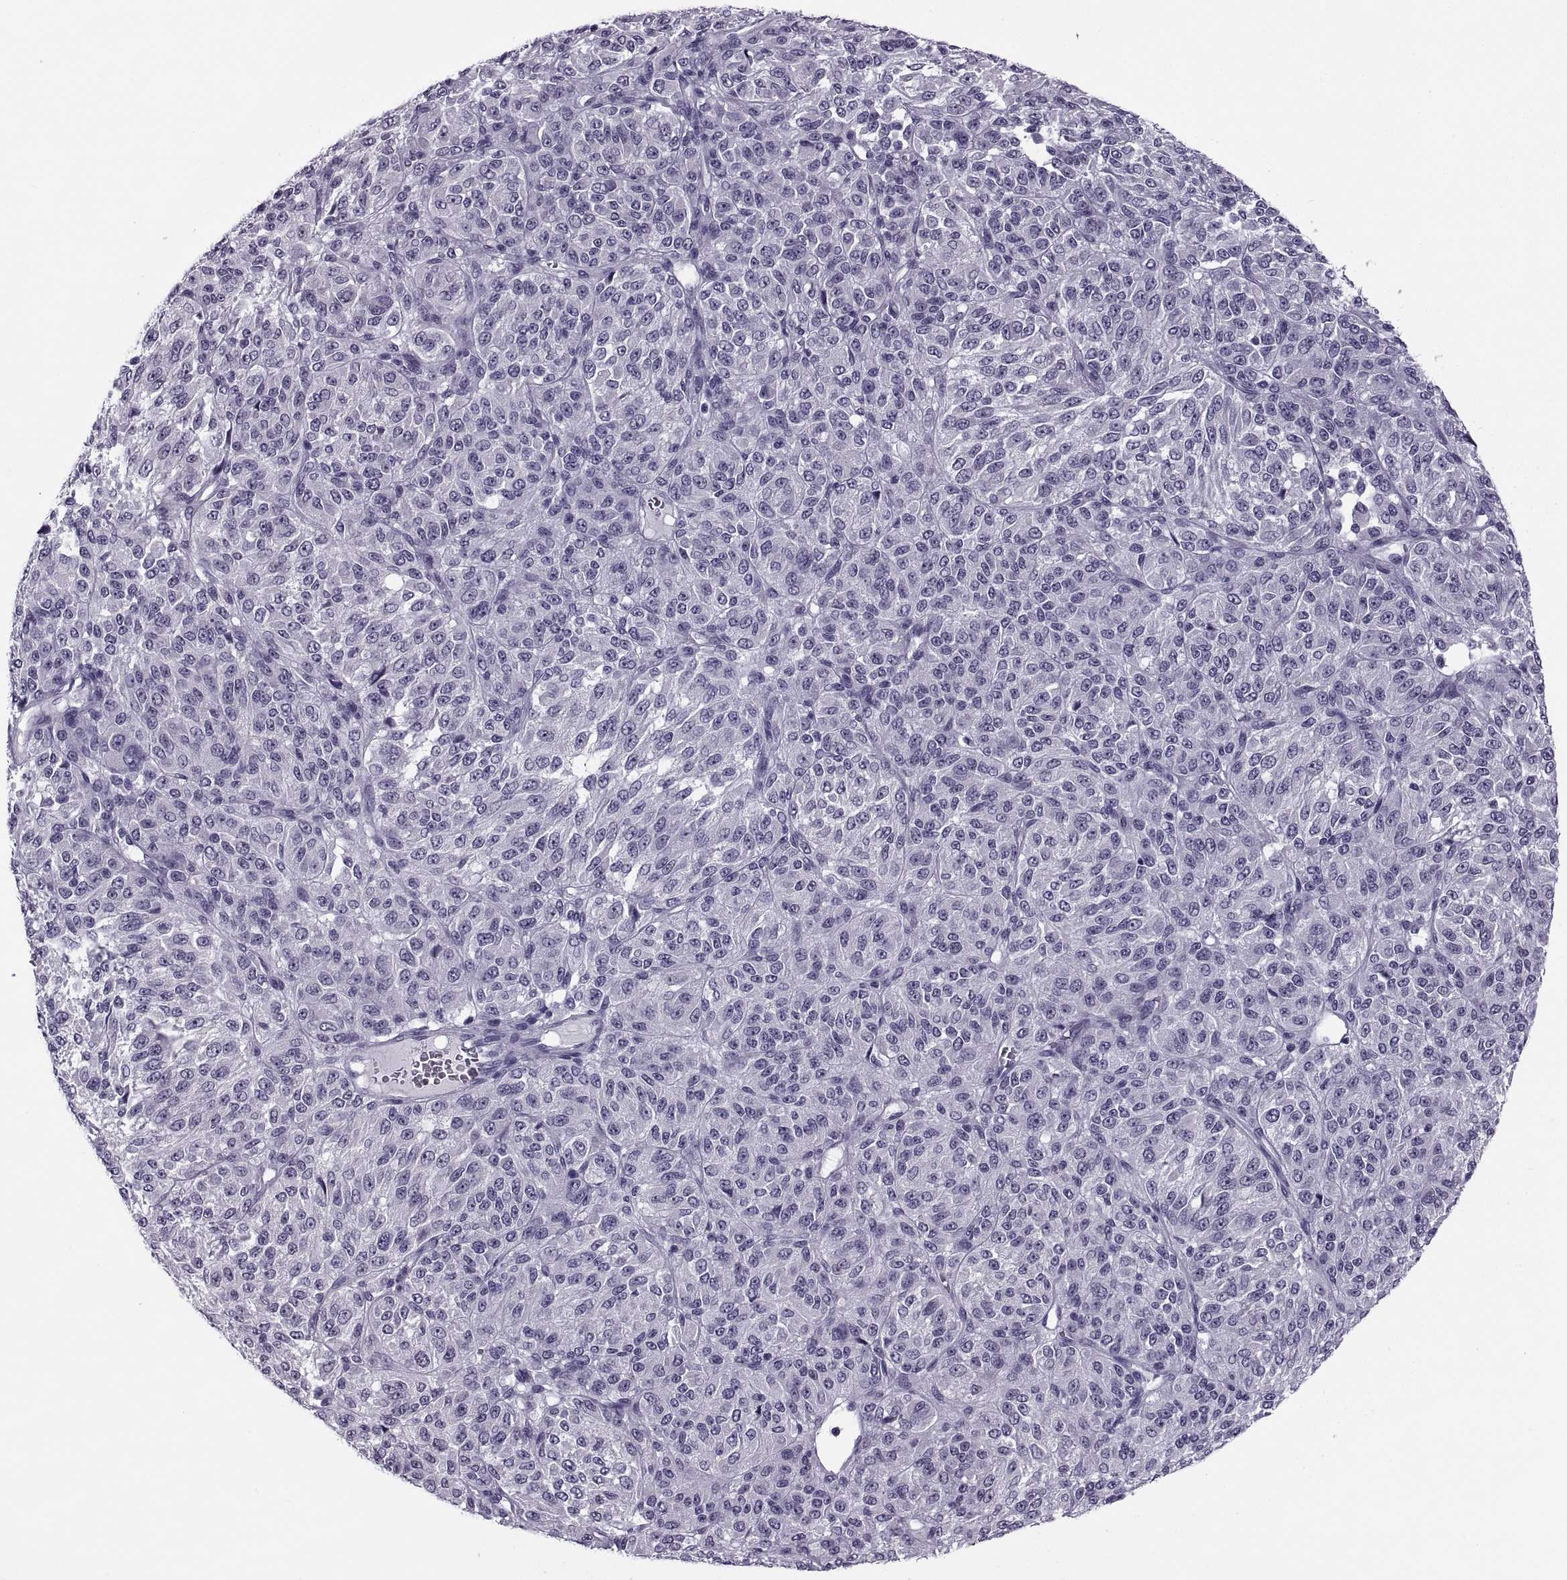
{"staining": {"intensity": "negative", "quantity": "none", "location": "none"}, "tissue": "melanoma", "cell_type": "Tumor cells", "image_type": "cancer", "snomed": [{"axis": "morphology", "description": "Malignant melanoma, Metastatic site"}, {"axis": "topography", "description": "Brain"}], "caption": "This is an IHC image of malignant melanoma (metastatic site). There is no expression in tumor cells.", "gene": "TBC1D3G", "patient": {"sex": "female", "age": 56}}